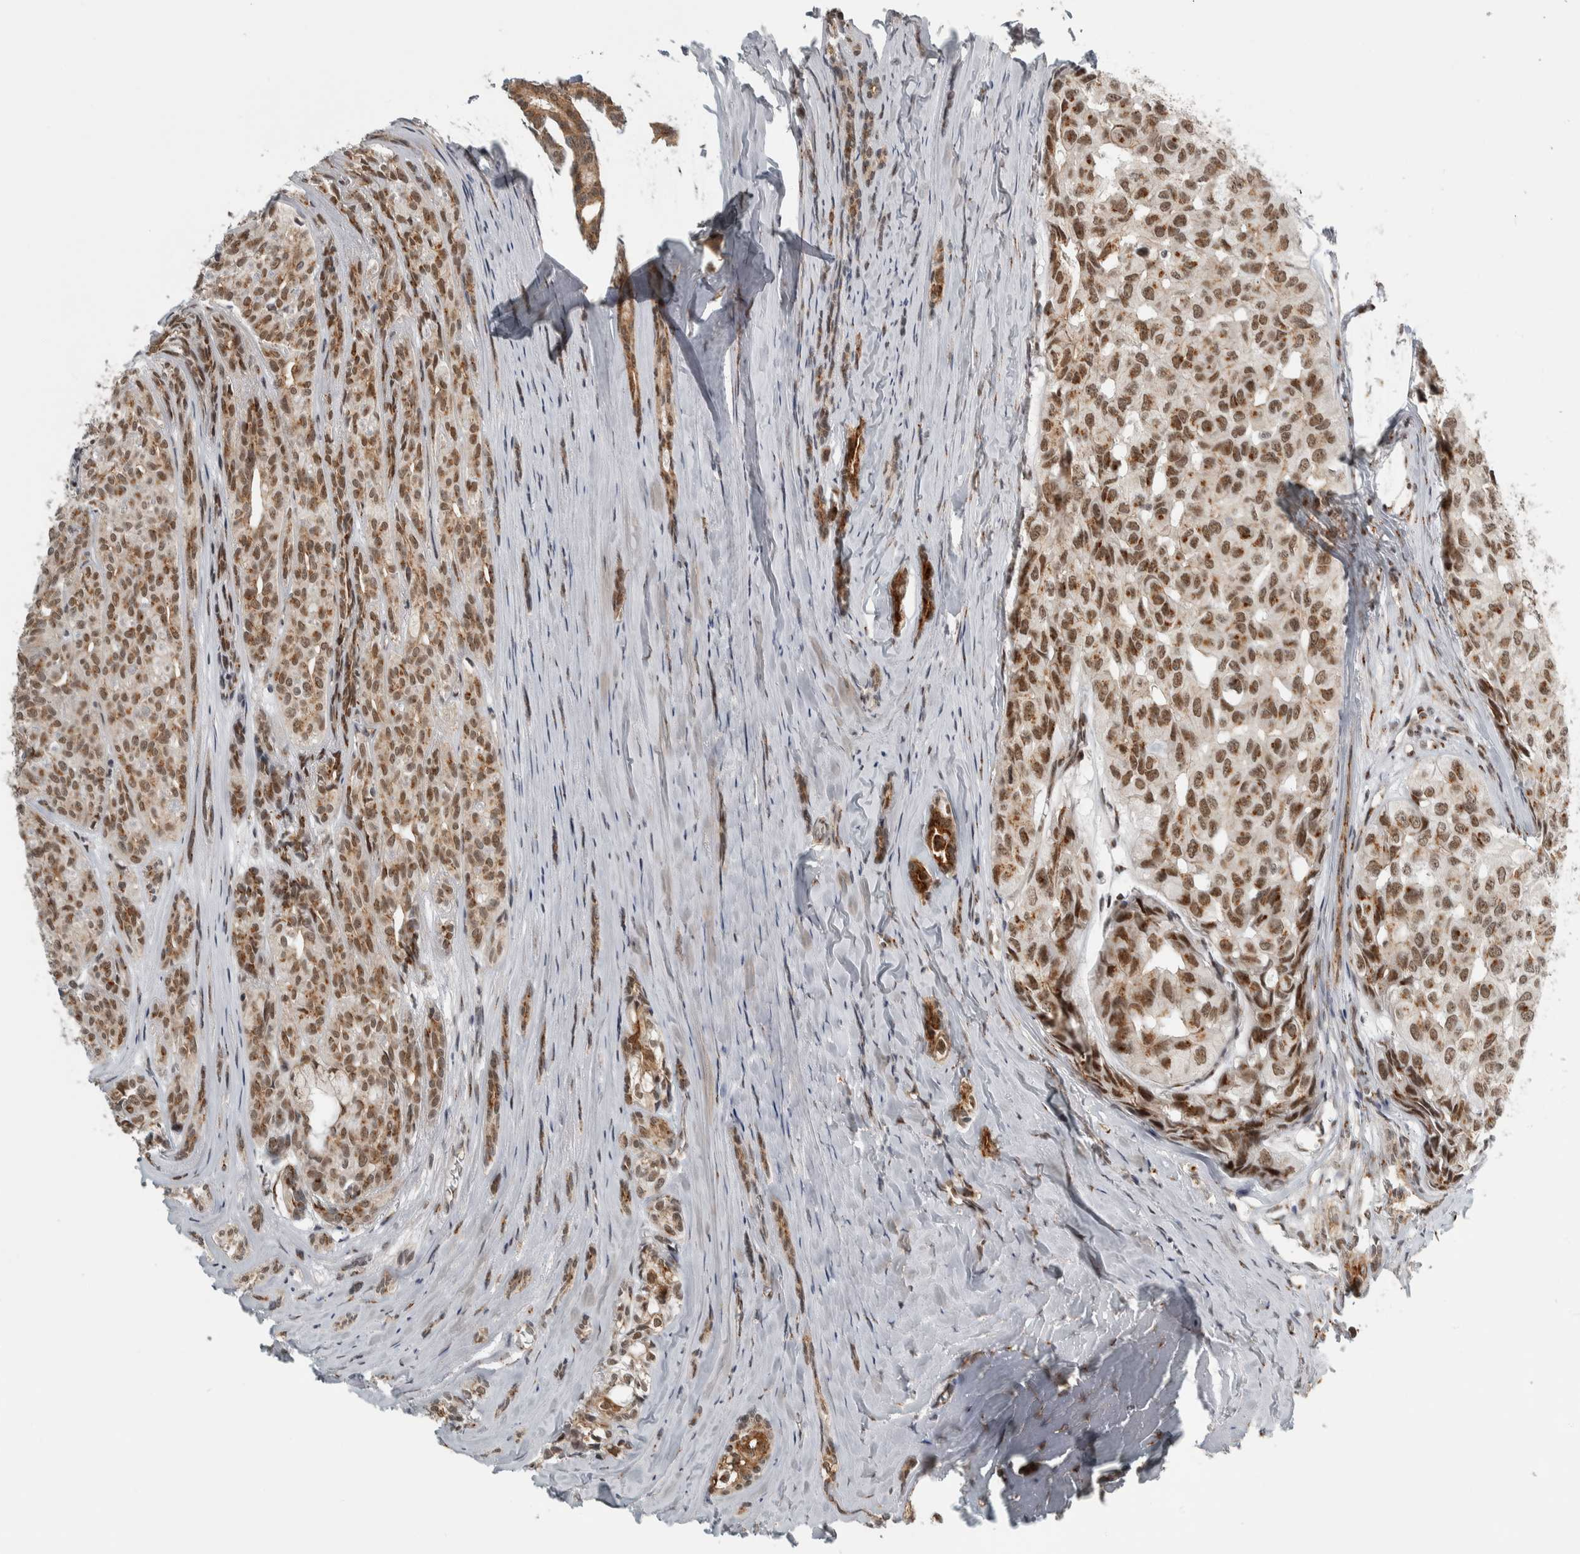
{"staining": {"intensity": "moderate", "quantity": ">75%", "location": "cytoplasmic/membranous,nuclear"}, "tissue": "head and neck cancer", "cell_type": "Tumor cells", "image_type": "cancer", "snomed": [{"axis": "morphology", "description": "Adenocarcinoma, NOS"}, {"axis": "topography", "description": "Salivary gland, NOS"}, {"axis": "topography", "description": "Head-Neck"}], "caption": "A brown stain highlights moderate cytoplasmic/membranous and nuclear staining of a protein in adenocarcinoma (head and neck) tumor cells. Nuclei are stained in blue.", "gene": "ZMYND8", "patient": {"sex": "female", "age": 76}}